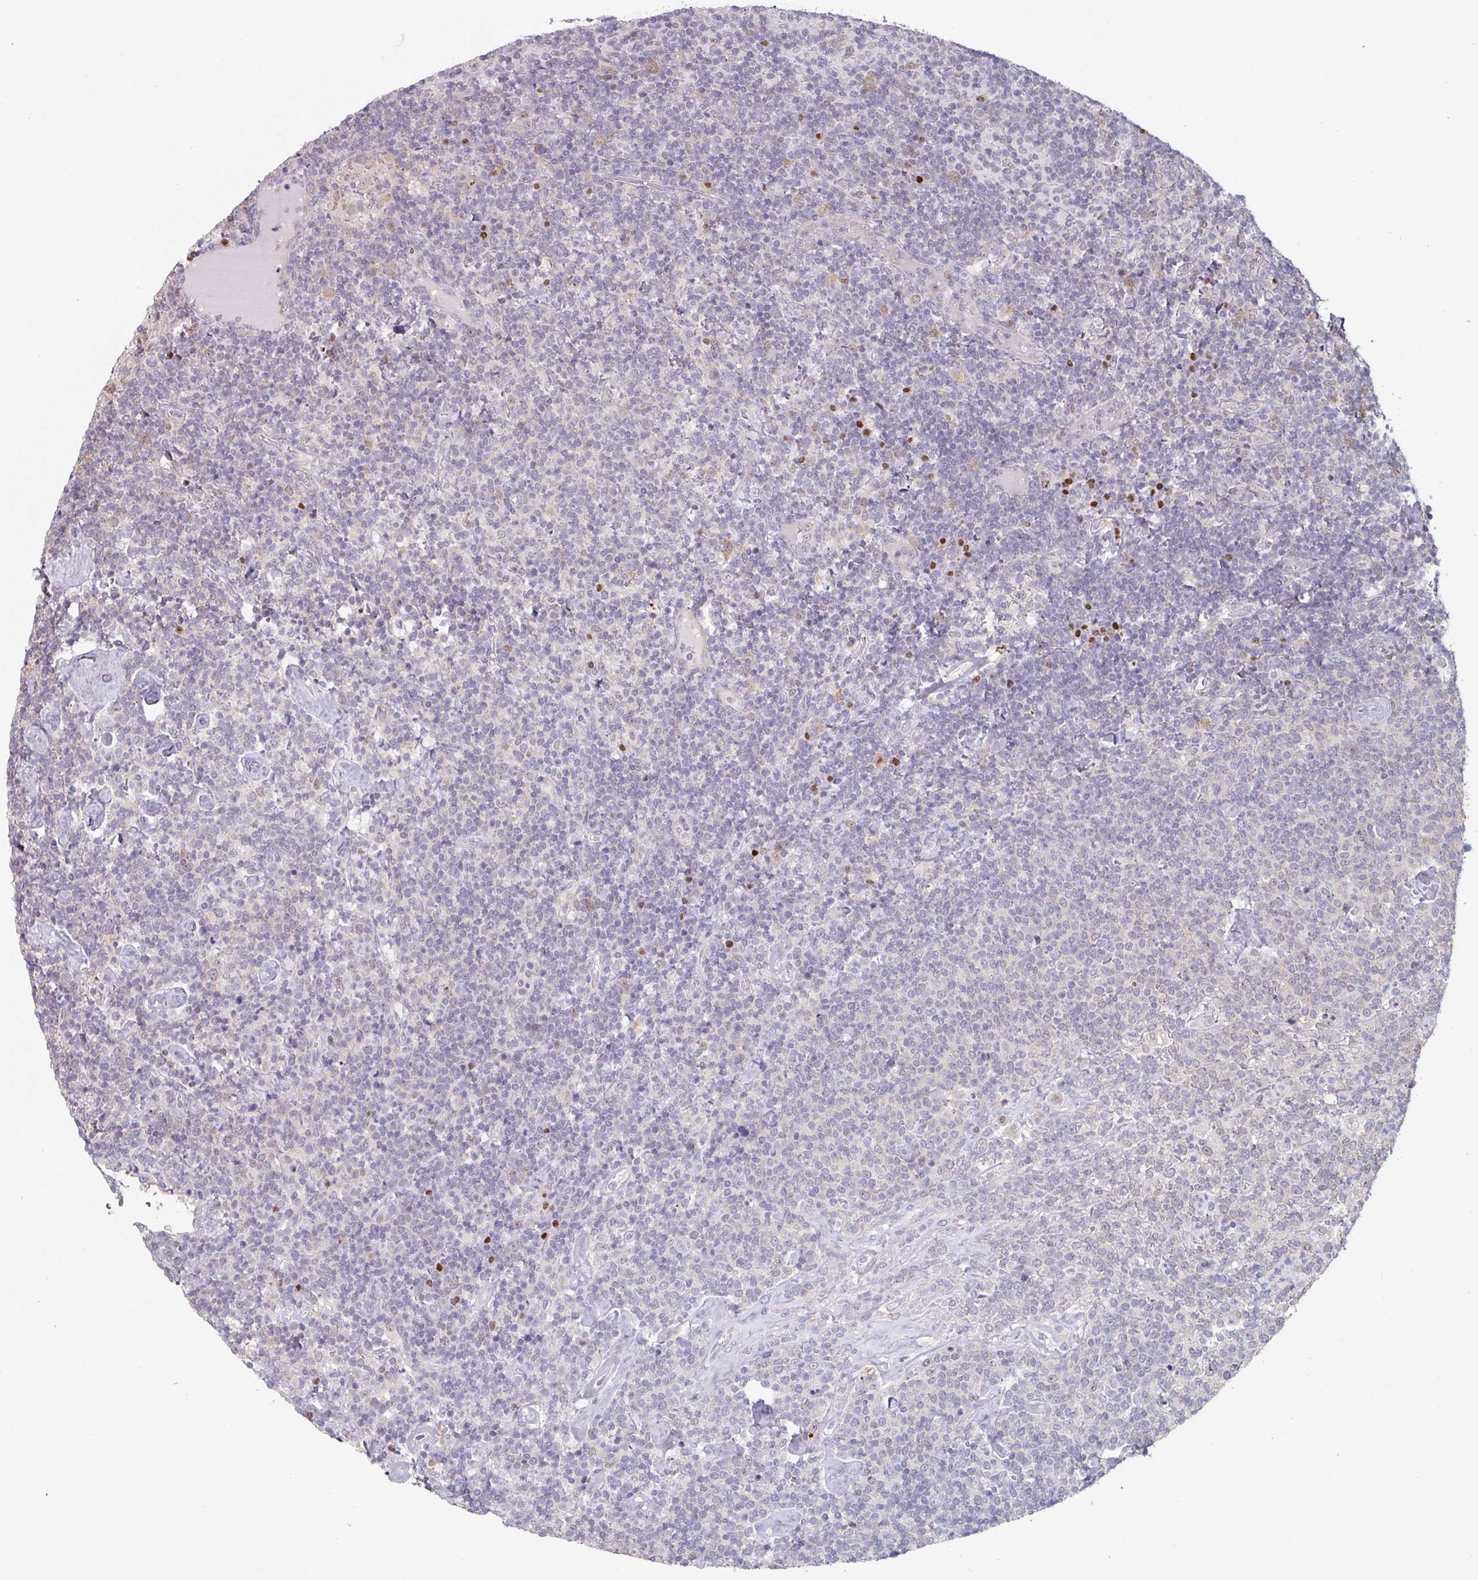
{"staining": {"intensity": "negative", "quantity": "none", "location": "none"}, "tissue": "lymphoma", "cell_type": "Tumor cells", "image_type": "cancer", "snomed": [{"axis": "morphology", "description": "Malignant lymphoma, non-Hodgkin's type, High grade"}, {"axis": "topography", "description": "Lymph node"}], "caption": "This is an IHC micrograph of human high-grade malignant lymphoma, non-Hodgkin's type. There is no staining in tumor cells.", "gene": "ZBTB6", "patient": {"sex": "male", "age": 61}}